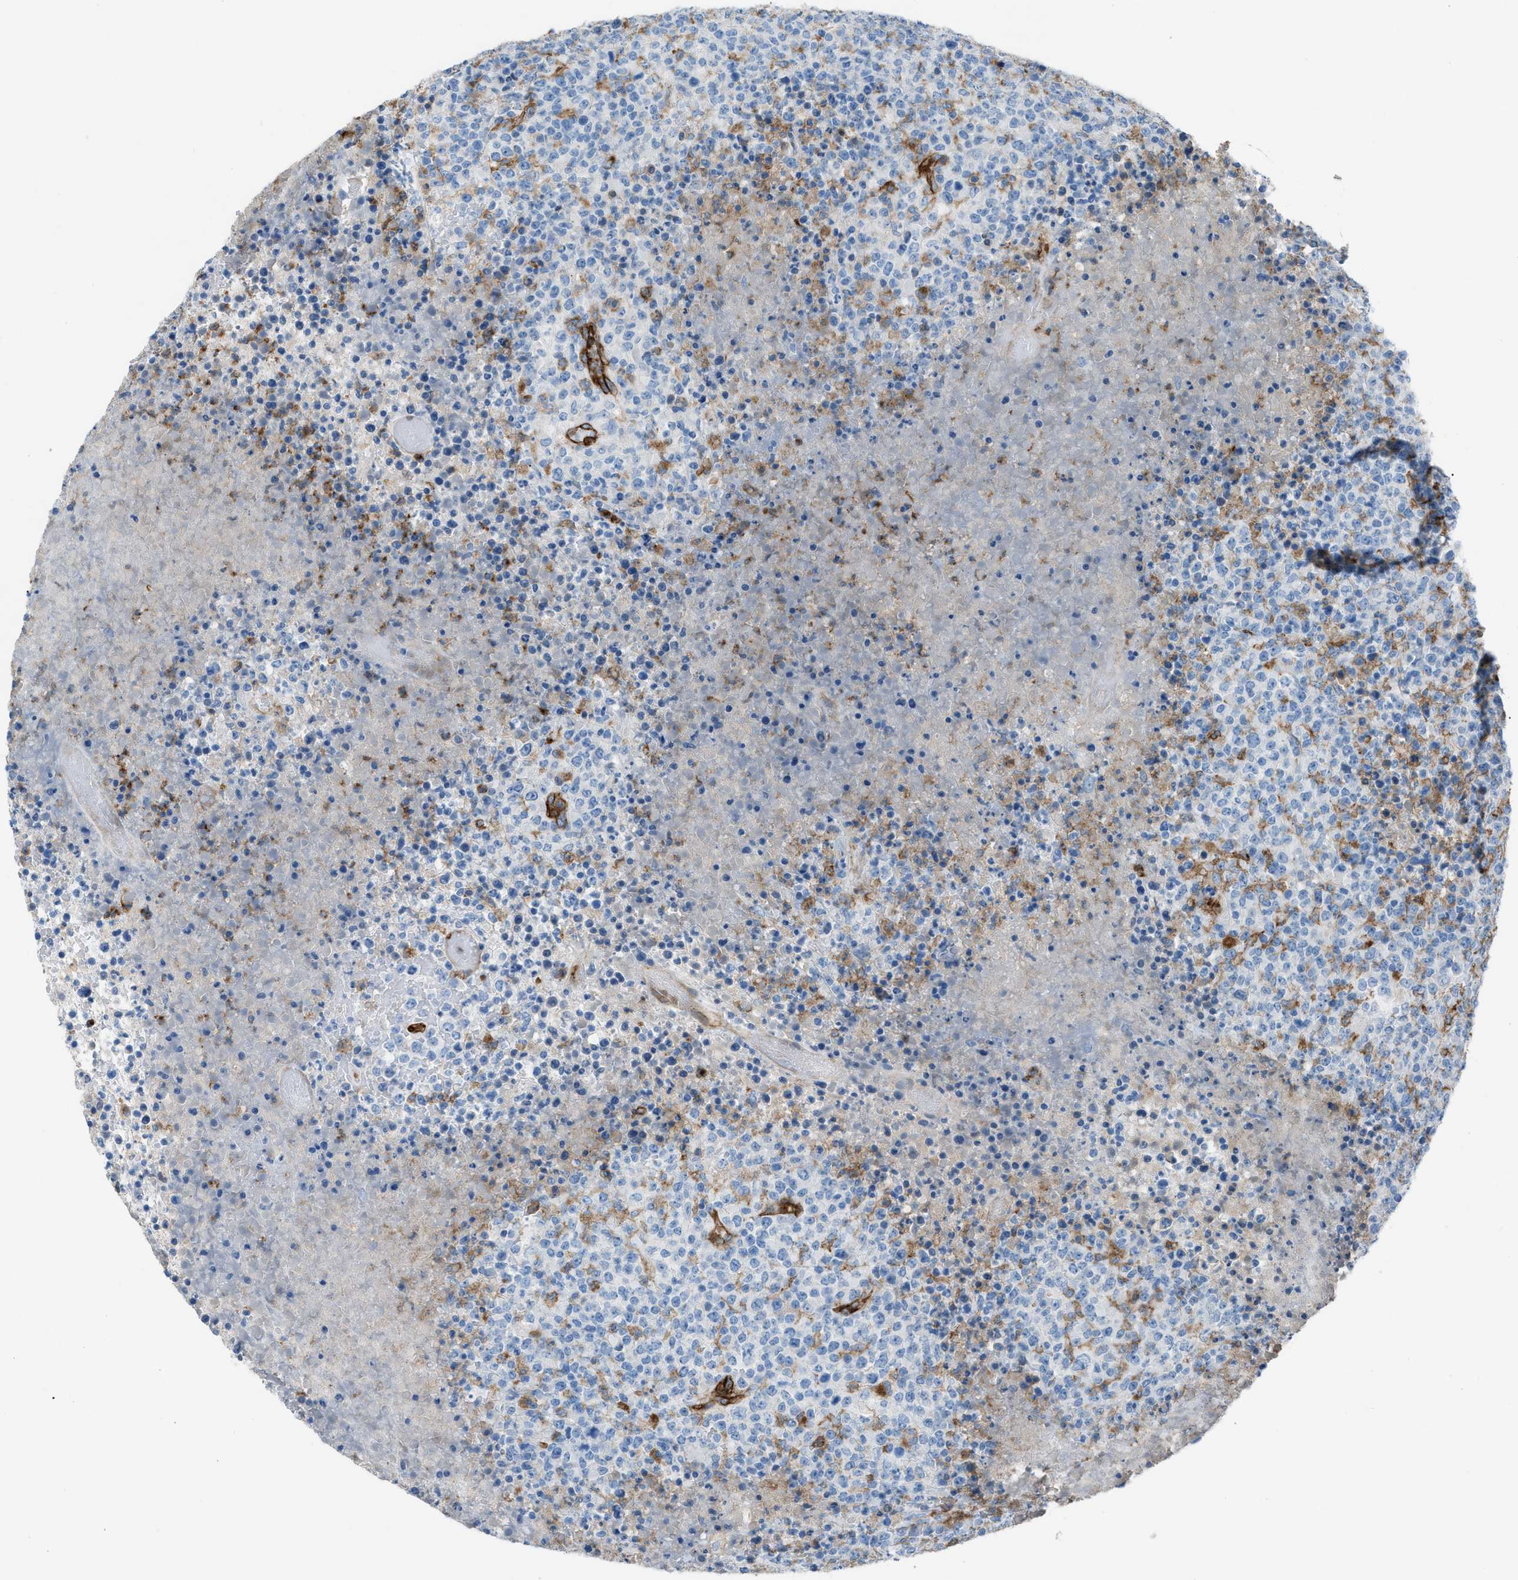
{"staining": {"intensity": "negative", "quantity": "none", "location": "none"}, "tissue": "lymphoma", "cell_type": "Tumor cells", "image_type": "cancer", "snomed": [{"axis": "morphology", "description": "Malignant lymphoma, non-Hodgkin's type, High grade"}, {"axis": "topography", "description": "Lymph node"}], "caption": "High magnification brightfield microscopy of high-grade malignant lymphoma, non-Hodgkin's type stained with DAB (brown) and counterstained with hematoxylin (blue): tumor cells show no significant expression. Nuclei are stained in blue.", "gene": "DYSF", "patient": {"sex": "male", "age": 13}}